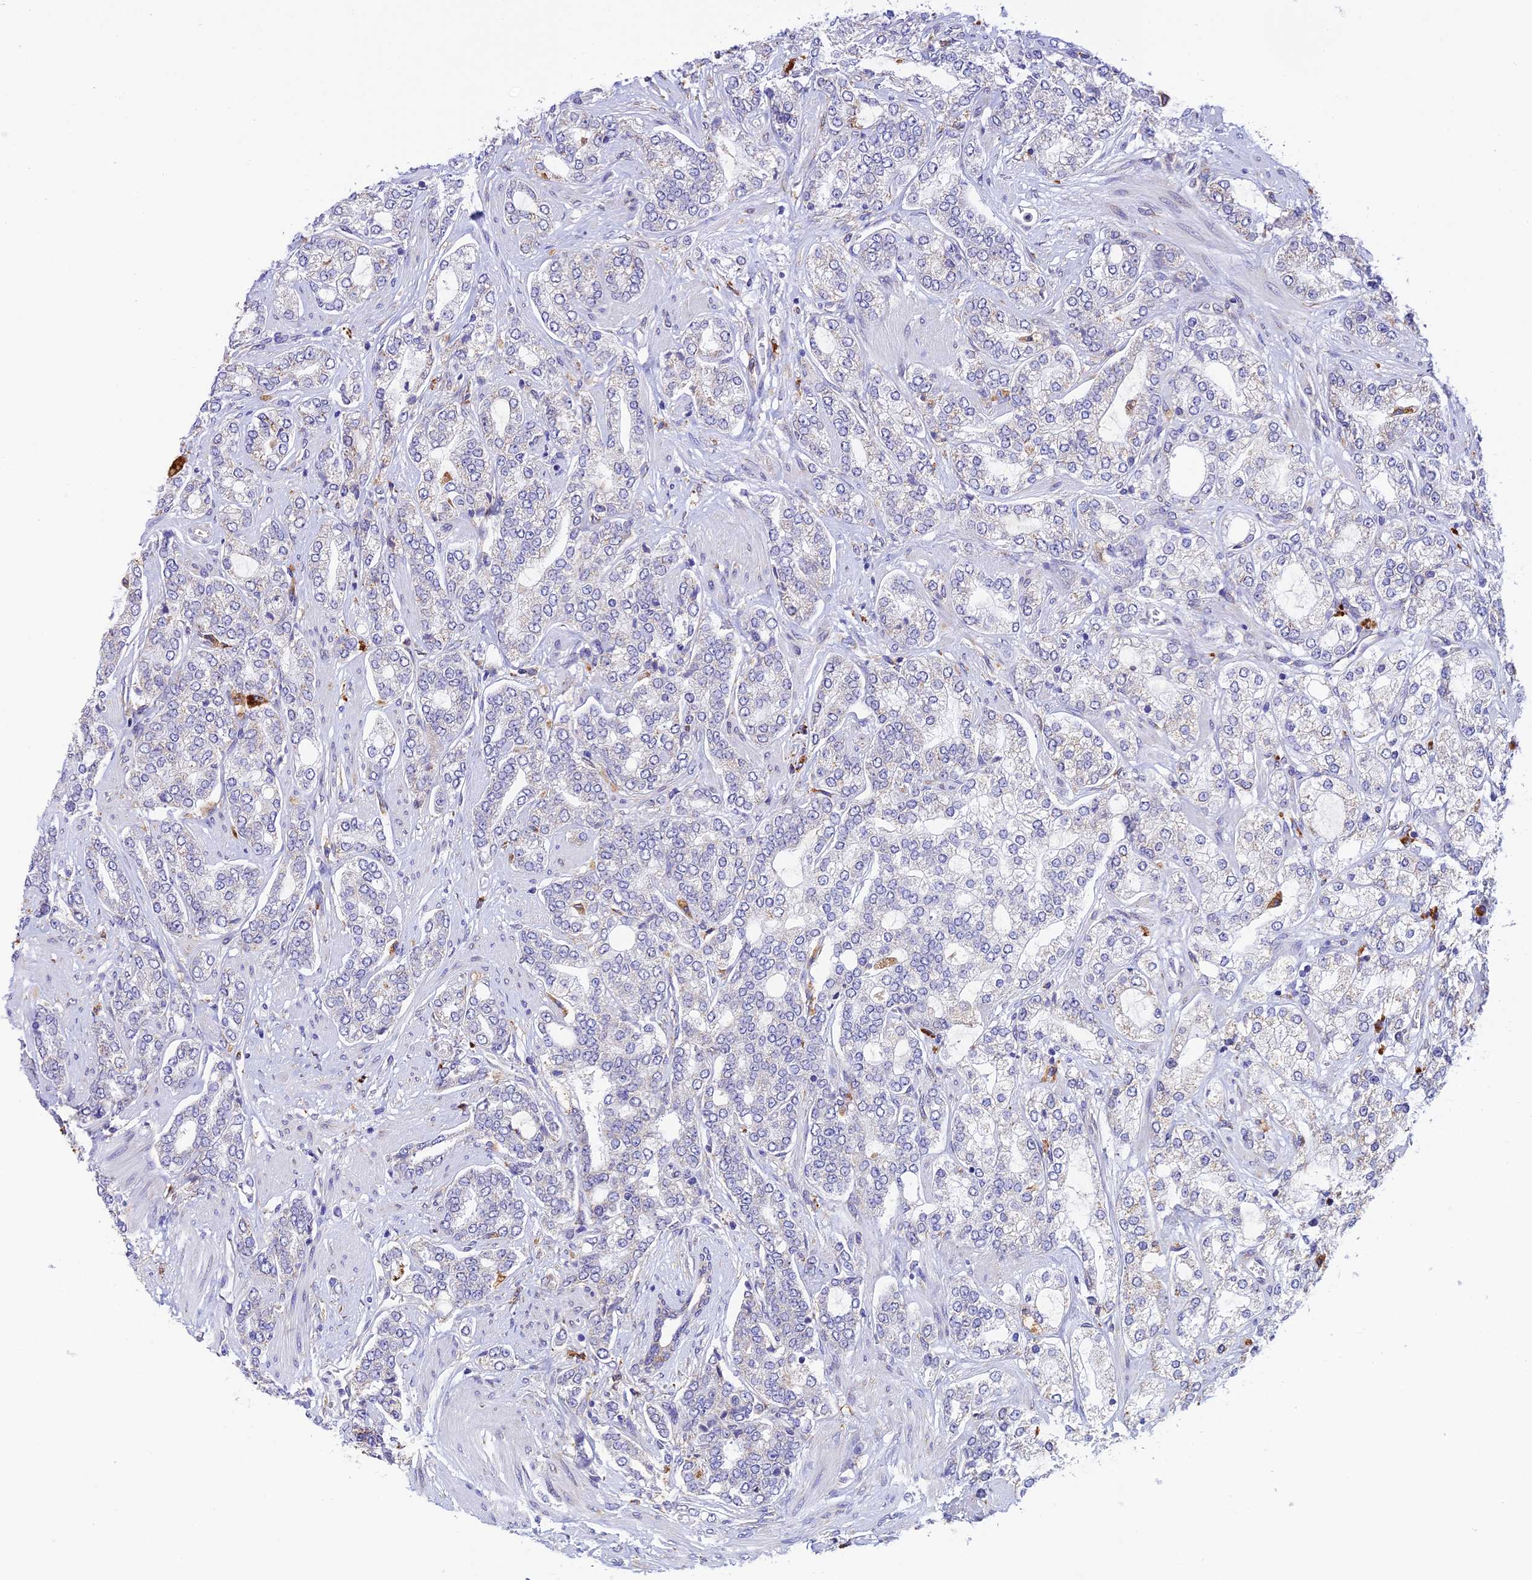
{"staining": {"intensity": "negative", "quantity": "none", "location": "none"}, "tissue": "prostate cancer", "cell_type": "Tumor cells", "image_type": "cancer", "snomed": [{"axis": "morphology", "description": "Adenocarcinoma, High grade"}, {"axis": "topography", "description": "Prostate"}], "caption": "DAB (3,3'-diaminobenzidine) immunohistochemical staining of prostate cancer (high-grade adenocarcinoma) displays no significant expression in tumor cells. (DAB IHC visualized using brightfield microscopy, high magnification).", "gene": "VKORC1", "patient": {"sex": "male", "age": 64}}